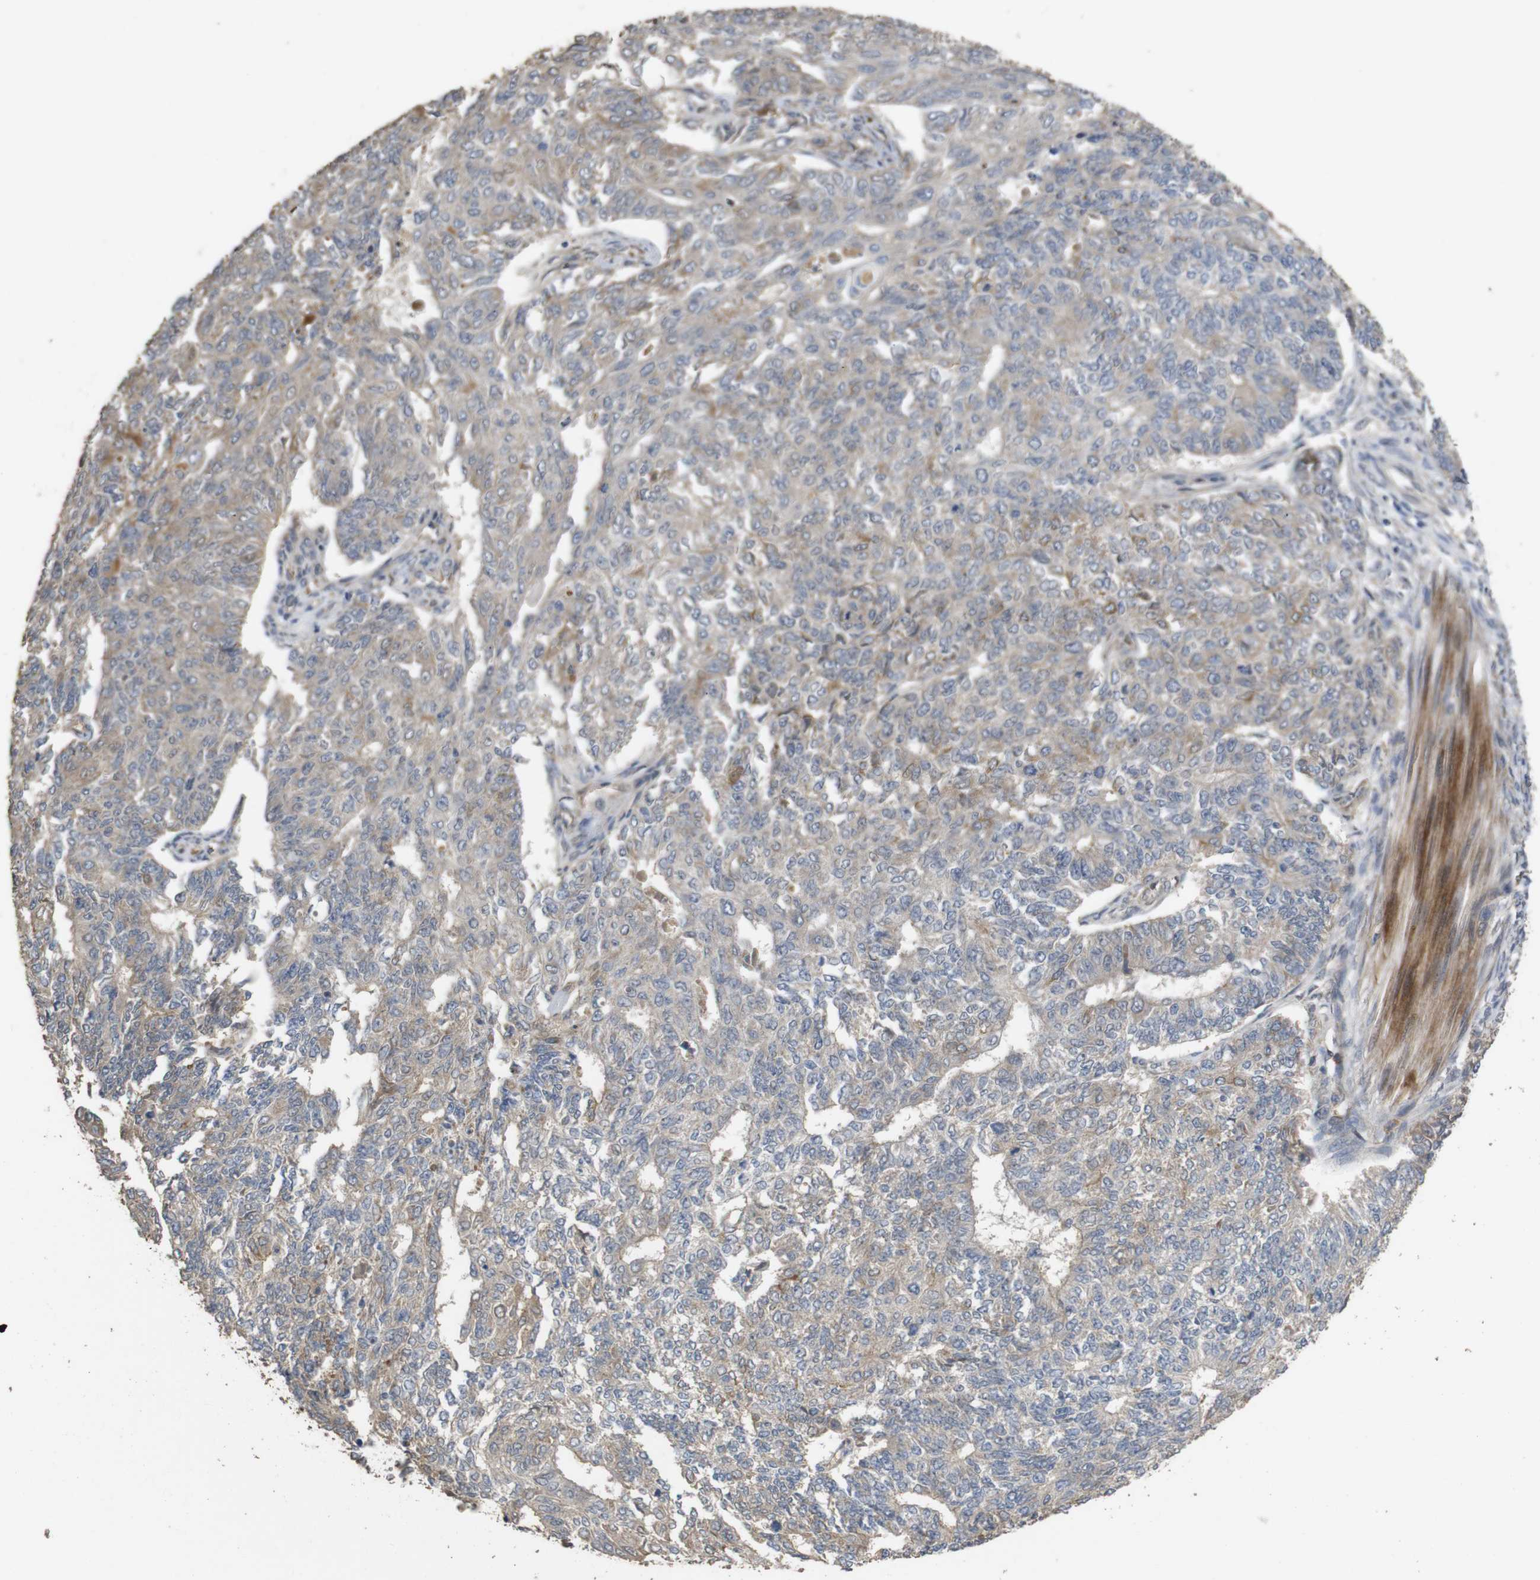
{"staining": {"intensity": "weak", "quantity": "25%-75%", "location": "cytoplasmic/membranous"}, "tissue": "endometrial cancer", "cell_type": "Tumor cells", "image_type": "cancer", "snomed": [{"axis": "morphology", "description": "Adenocarcinoma, NOS"}, {"axis": "topography", "description": "Endometrium"}], "caption": "Endometrial cancer stained with a brown dye exhibits weak cytoplasmic/membranous positive staining in approximately 25%-75% of tumor cells.", "gene": "PCDHB10", "patient": {"sex": "female", "age": 32}}